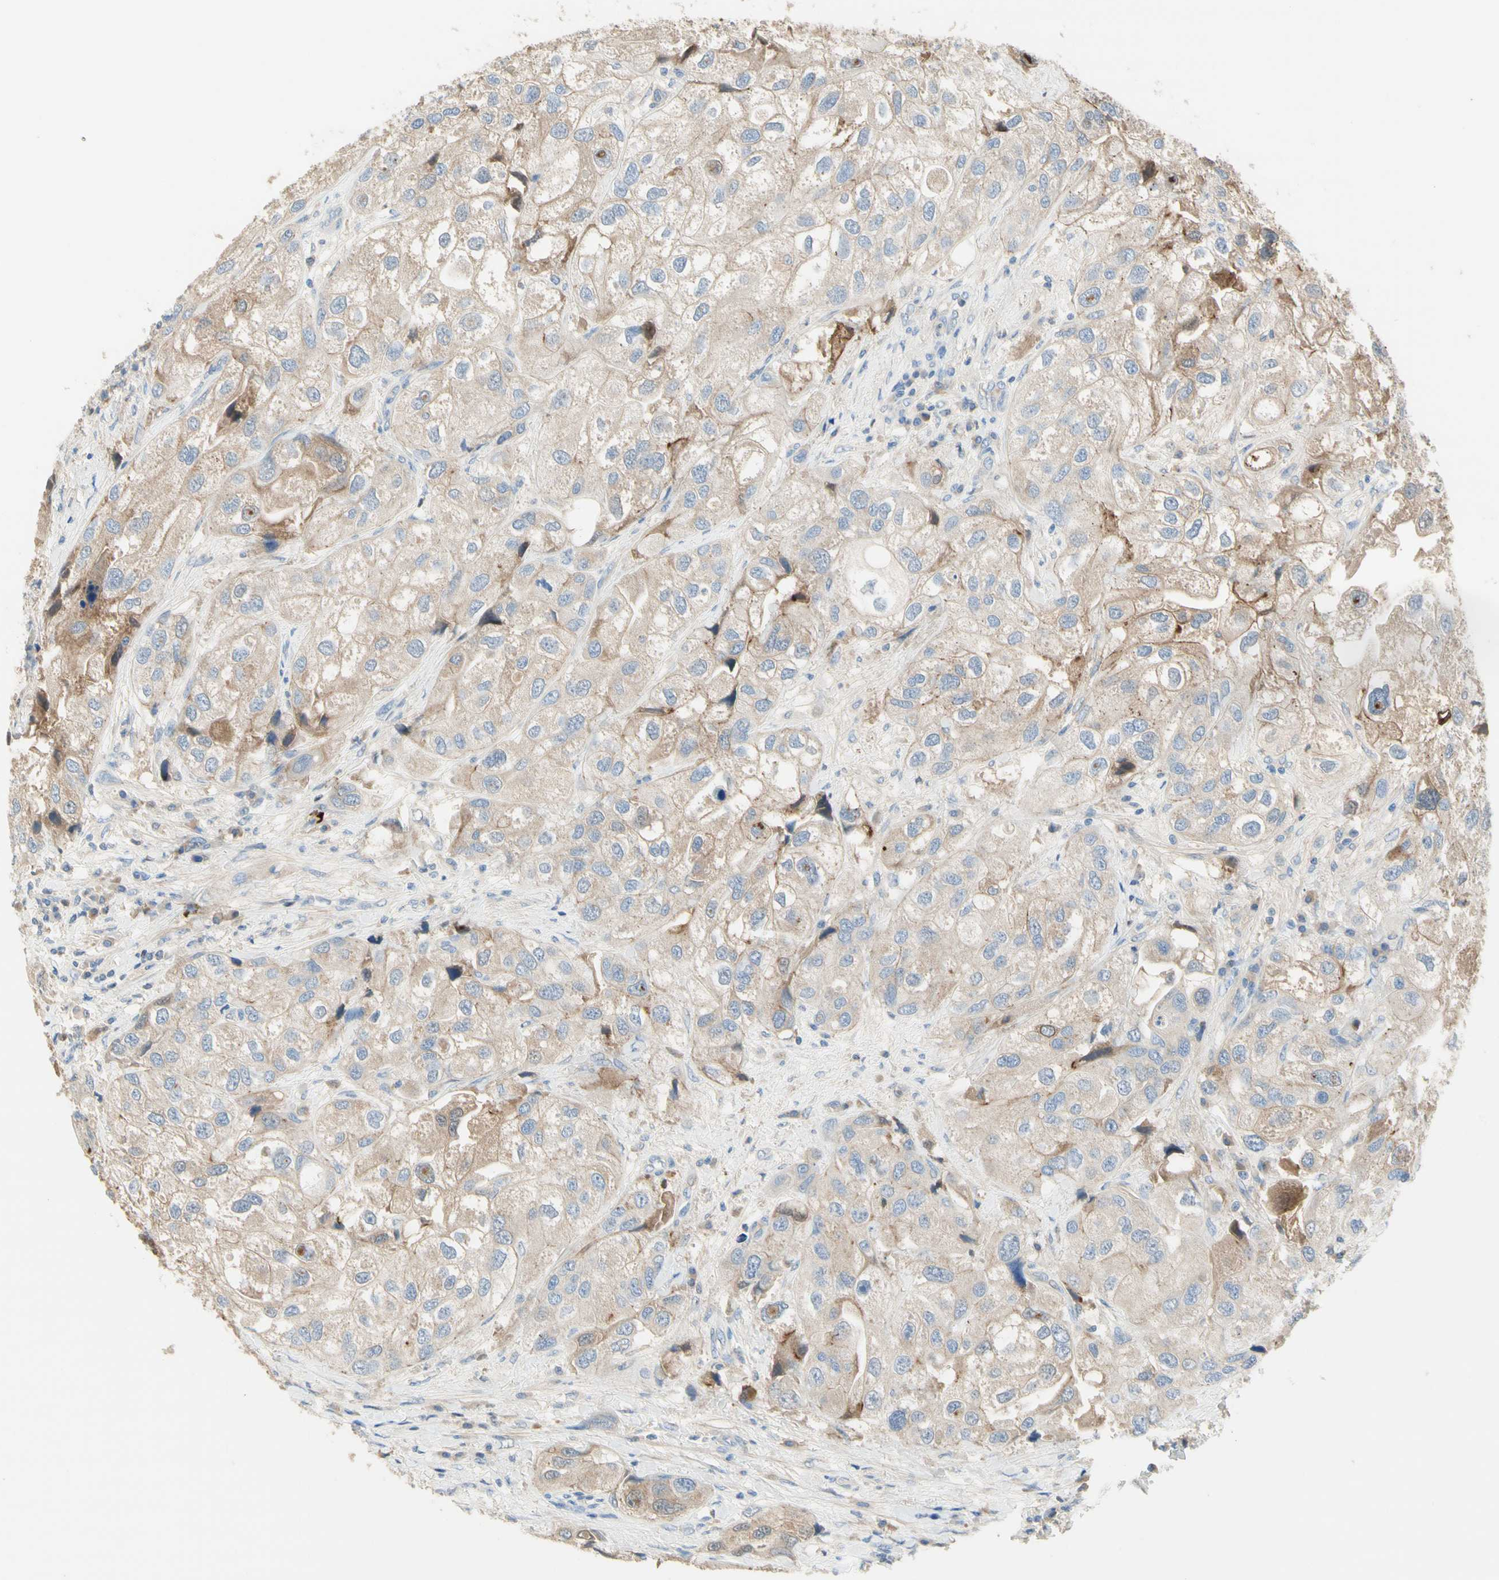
{"staining": {"intensity": "moderate", "quantity": ">75%", "location": "cytoplasmic/membranous"}, "tissue": "urothelial cancer", "cell_type": "Tumor cells", "image_type": "cancer", "snomed": [{"axis": "morphology", "description": "Urothelial carcinoma, High grade"}, {"axis": "topography", "description": "Urinary bladder"}], "caption": "This is an image of immunohistochemistry (IHC) staining of urothelial cancer, which shows moderate staining in the cytoplasmic/membranous of tumor cells.", "gene": "NECTIN4", "patient": {"sex": "female", "age": 64}}